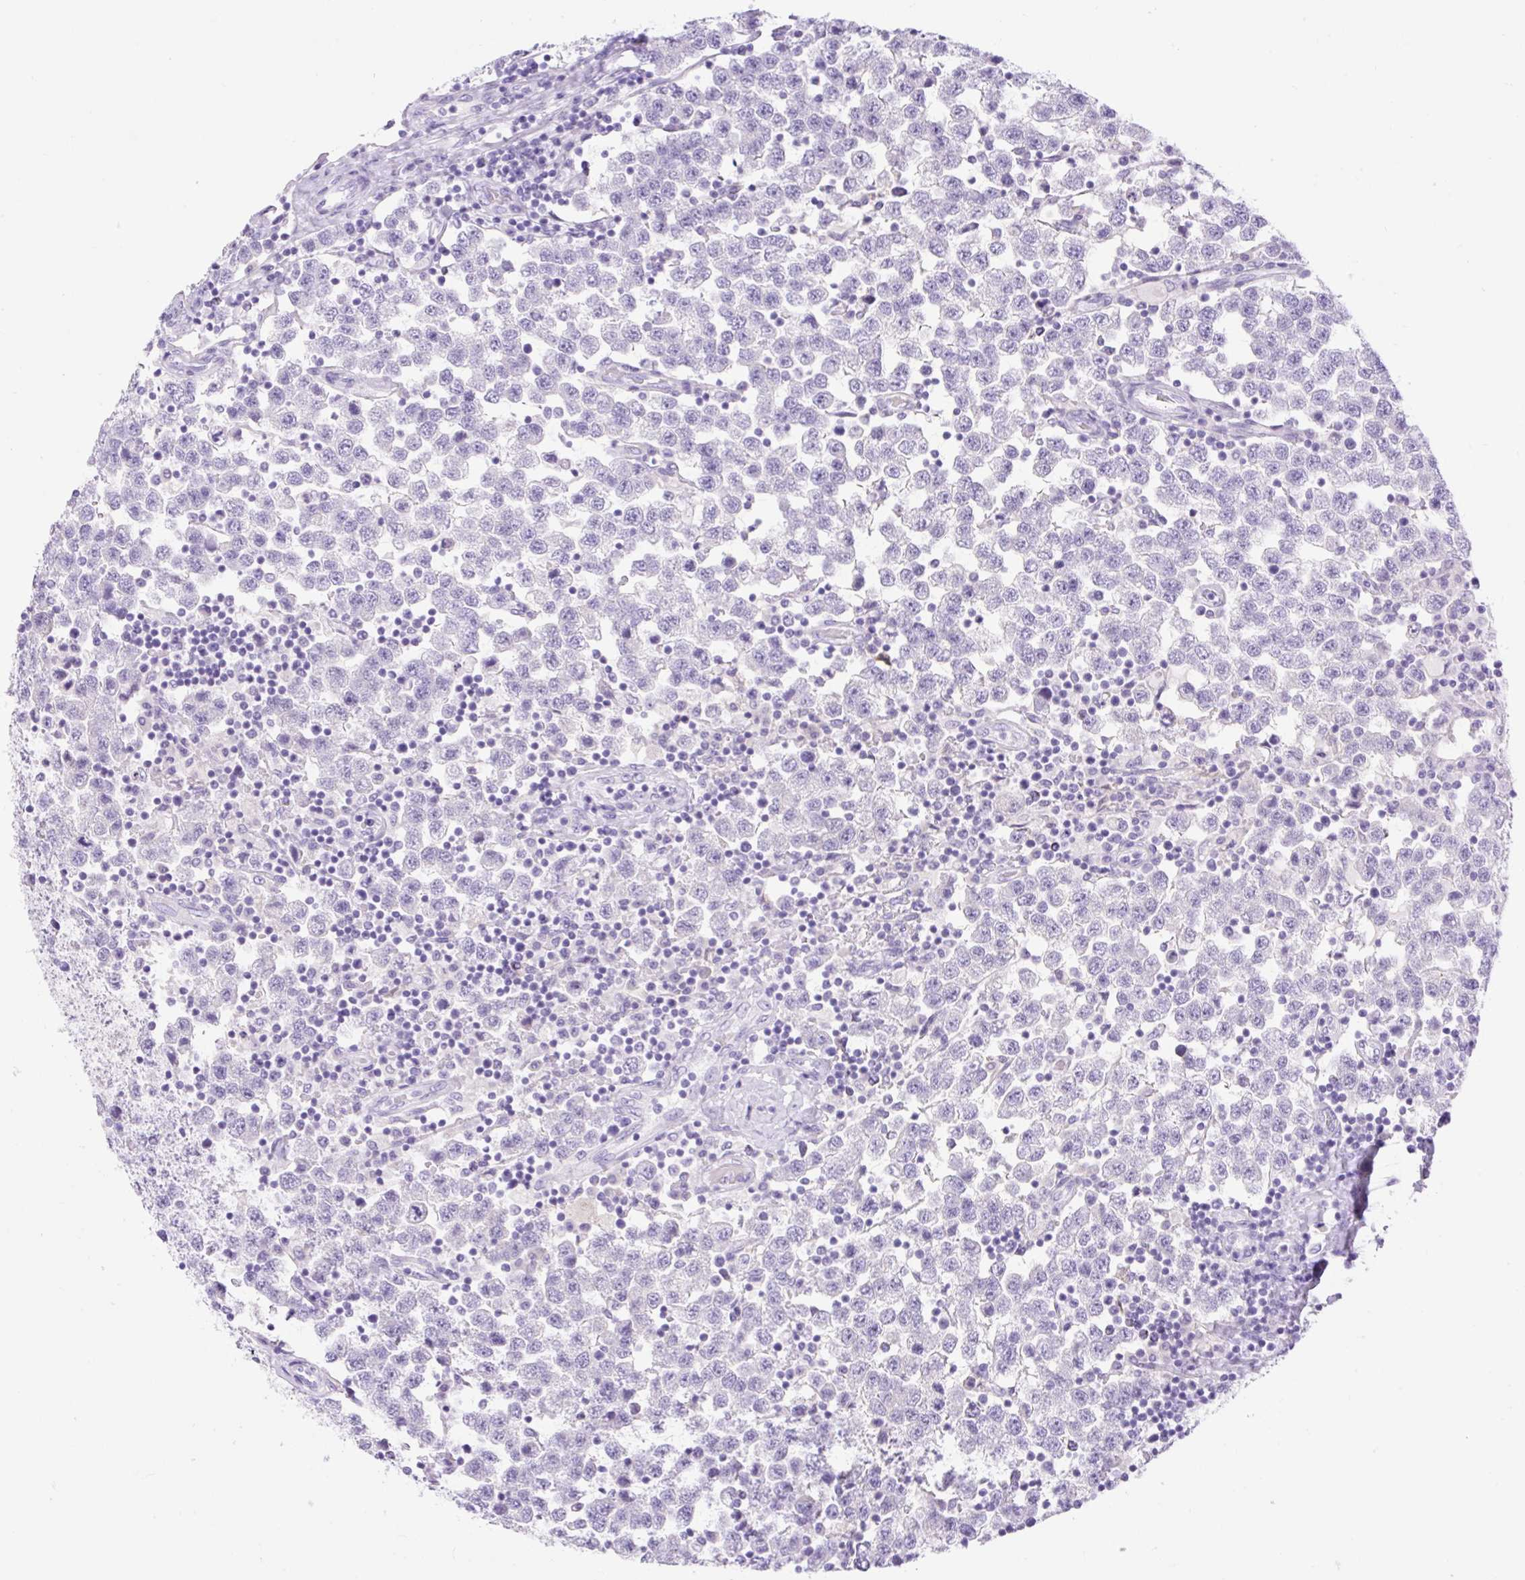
{"staining": {"intensity": "negative", "quantity": "none", "location": "none"}, "tissue": "testis cancer", "cell_type": "Tumor cells", "image_type": "cancer", "snomed": [{"axis": "morphology", "description": "Seminoma, NOS"}, {"axis": "topography", "description": "Testis"}], "caption": "The immunohistochemistry (IHC) micrograph has no significant expression in tumor cells of testis cancer (seminoma) tissue.", "gene": "SLC25A40", "patient": {"sex": "male", "age": 34}}